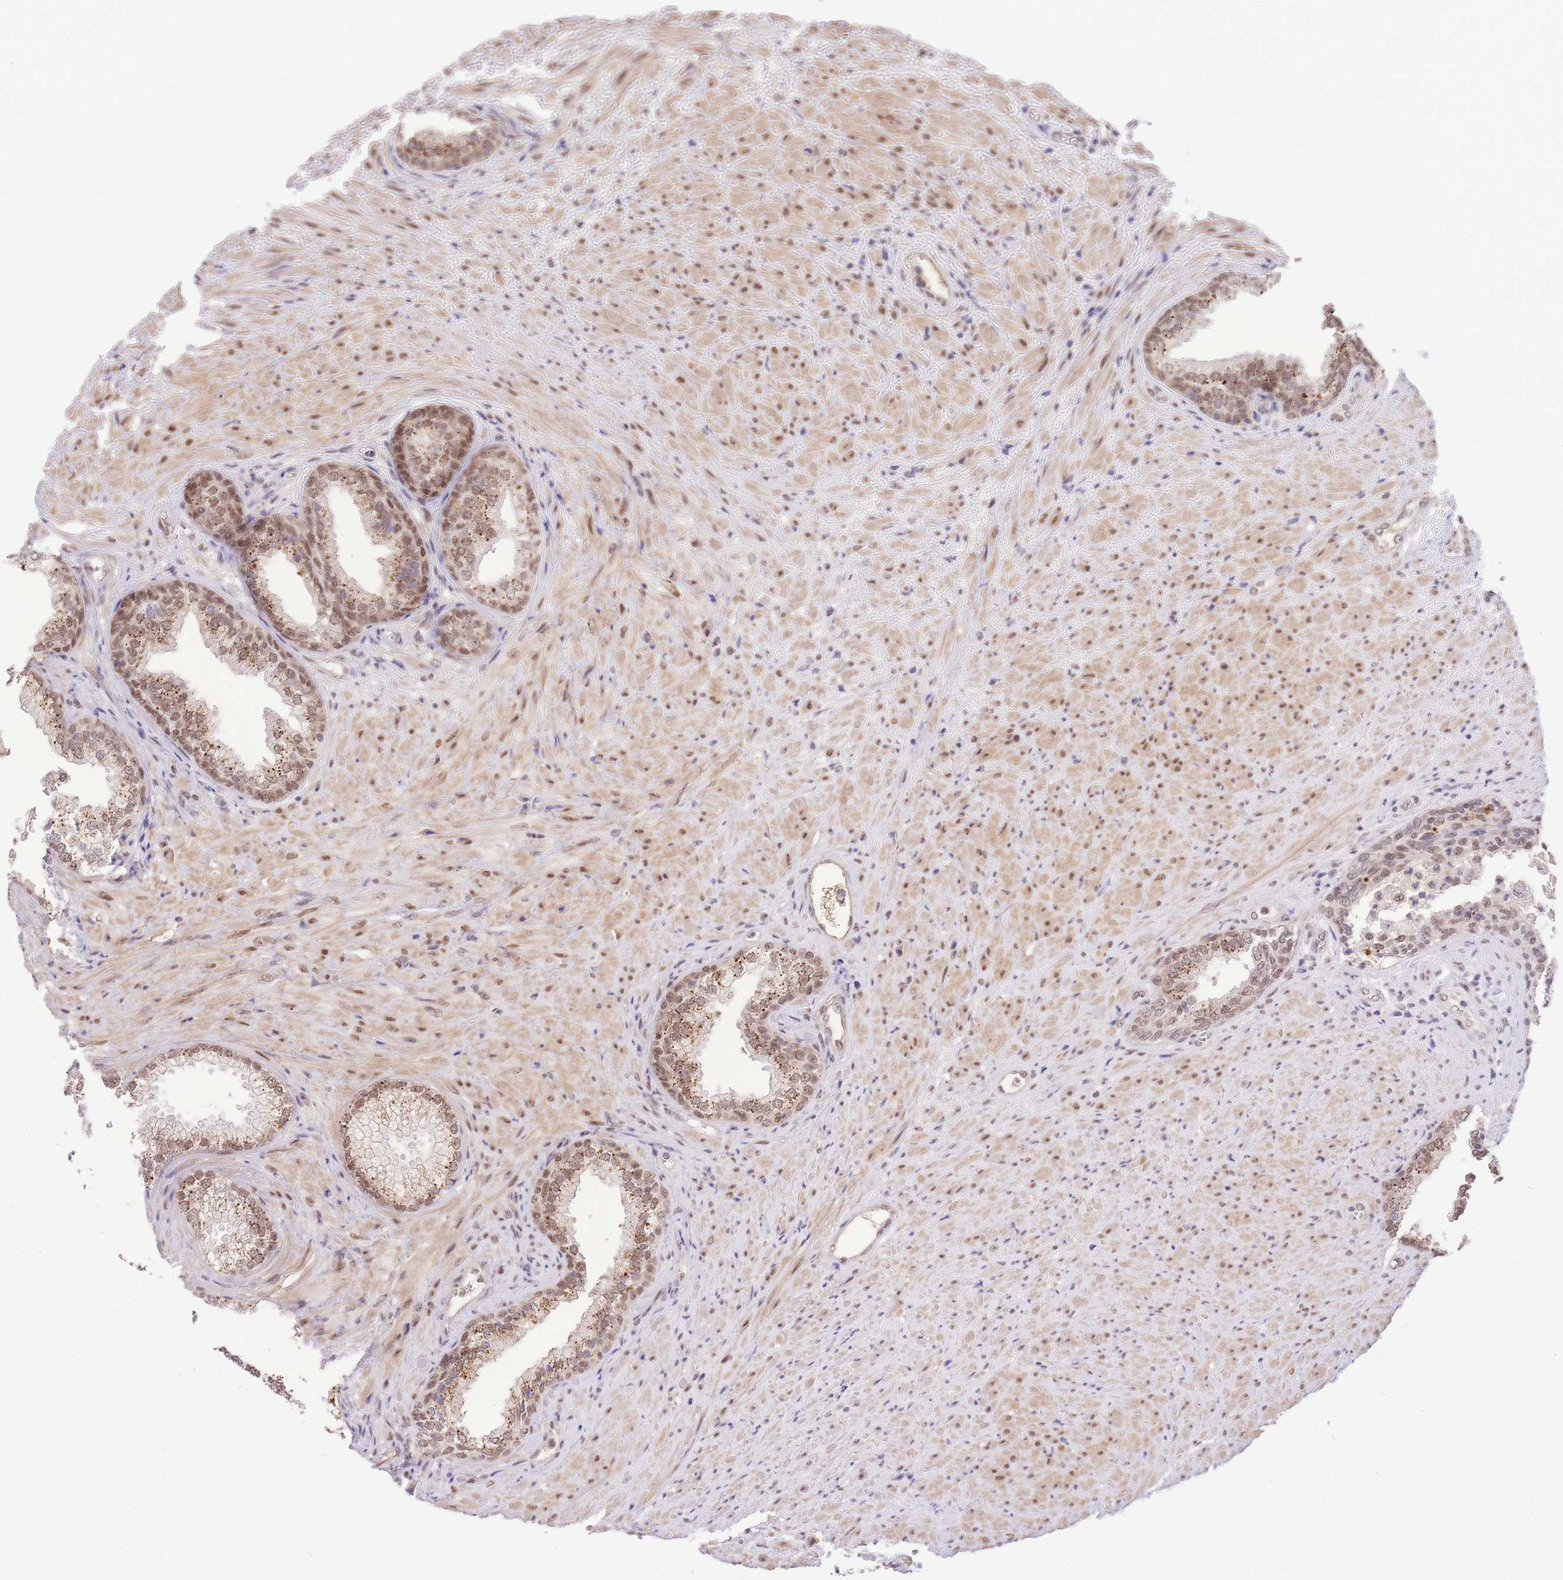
{"staining": {"intensity": "moderate", "quantity": ">75%", "location": "cytoplasmic/membranous,nuclear"}, "tissue": "prostate", "cell_type": "Glandular cells", "image_type": "normal", "snomed": [{"axis": "morphology", "description": "Normal tissue, NOS"}, {"axis": "topography", "description": "Prostate"}], "caption": "Immunohistochemical staining of normal prostate shows >75% levels of moderate cytoplasmic/membranous,nuclear protein expression in about >75% of glandular cells. (DAB IHC with brightfield microscopy, high magnification).", "gene": "UBXN7", "patient": {"sex": "male", "age": 76}}